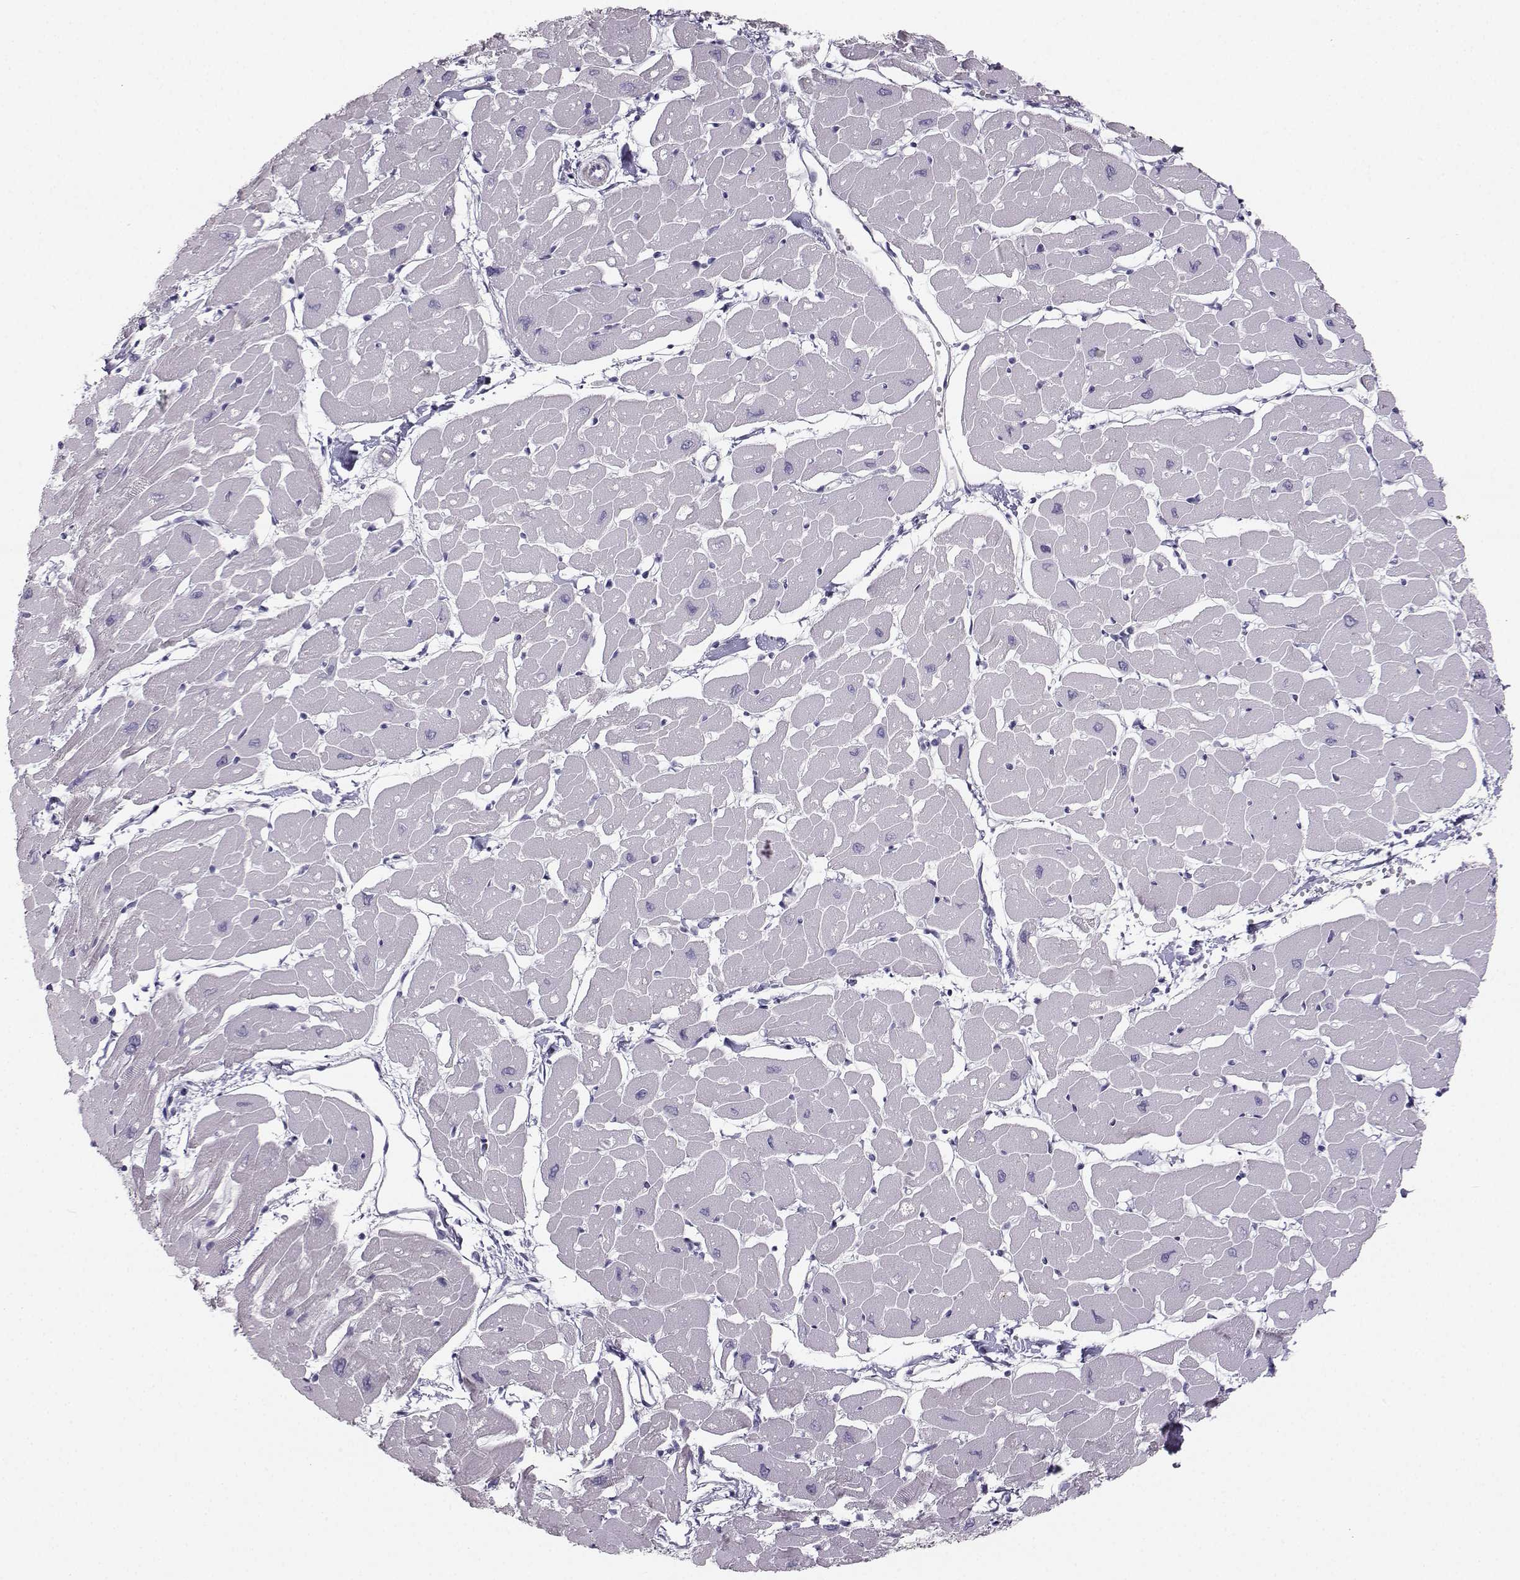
{"staining": {"intensity": "negative", "quantity": "none", "location": "none"}, "tissue": "heart muscle", "cell_type": "Cardiomyocytes", "image_type": "normal", "snomed": [{"axis": "morphology", "description": "Normal tissue, NOS"}, {"axis": "topography", "description": "Heart"}], "caption": "IHC histopathology image of unremarkable heart muscle: heart muscle stained with DAB (3,3'-diaminobenzidine) reveals no significant protein expression in cardiomyocytes. (DAB (3,3'-diaminobenzidine) immunohistochemistry (IHC), high magnification).", "gene": "CASR", "patient": {"sex": "male", "age": 57}}